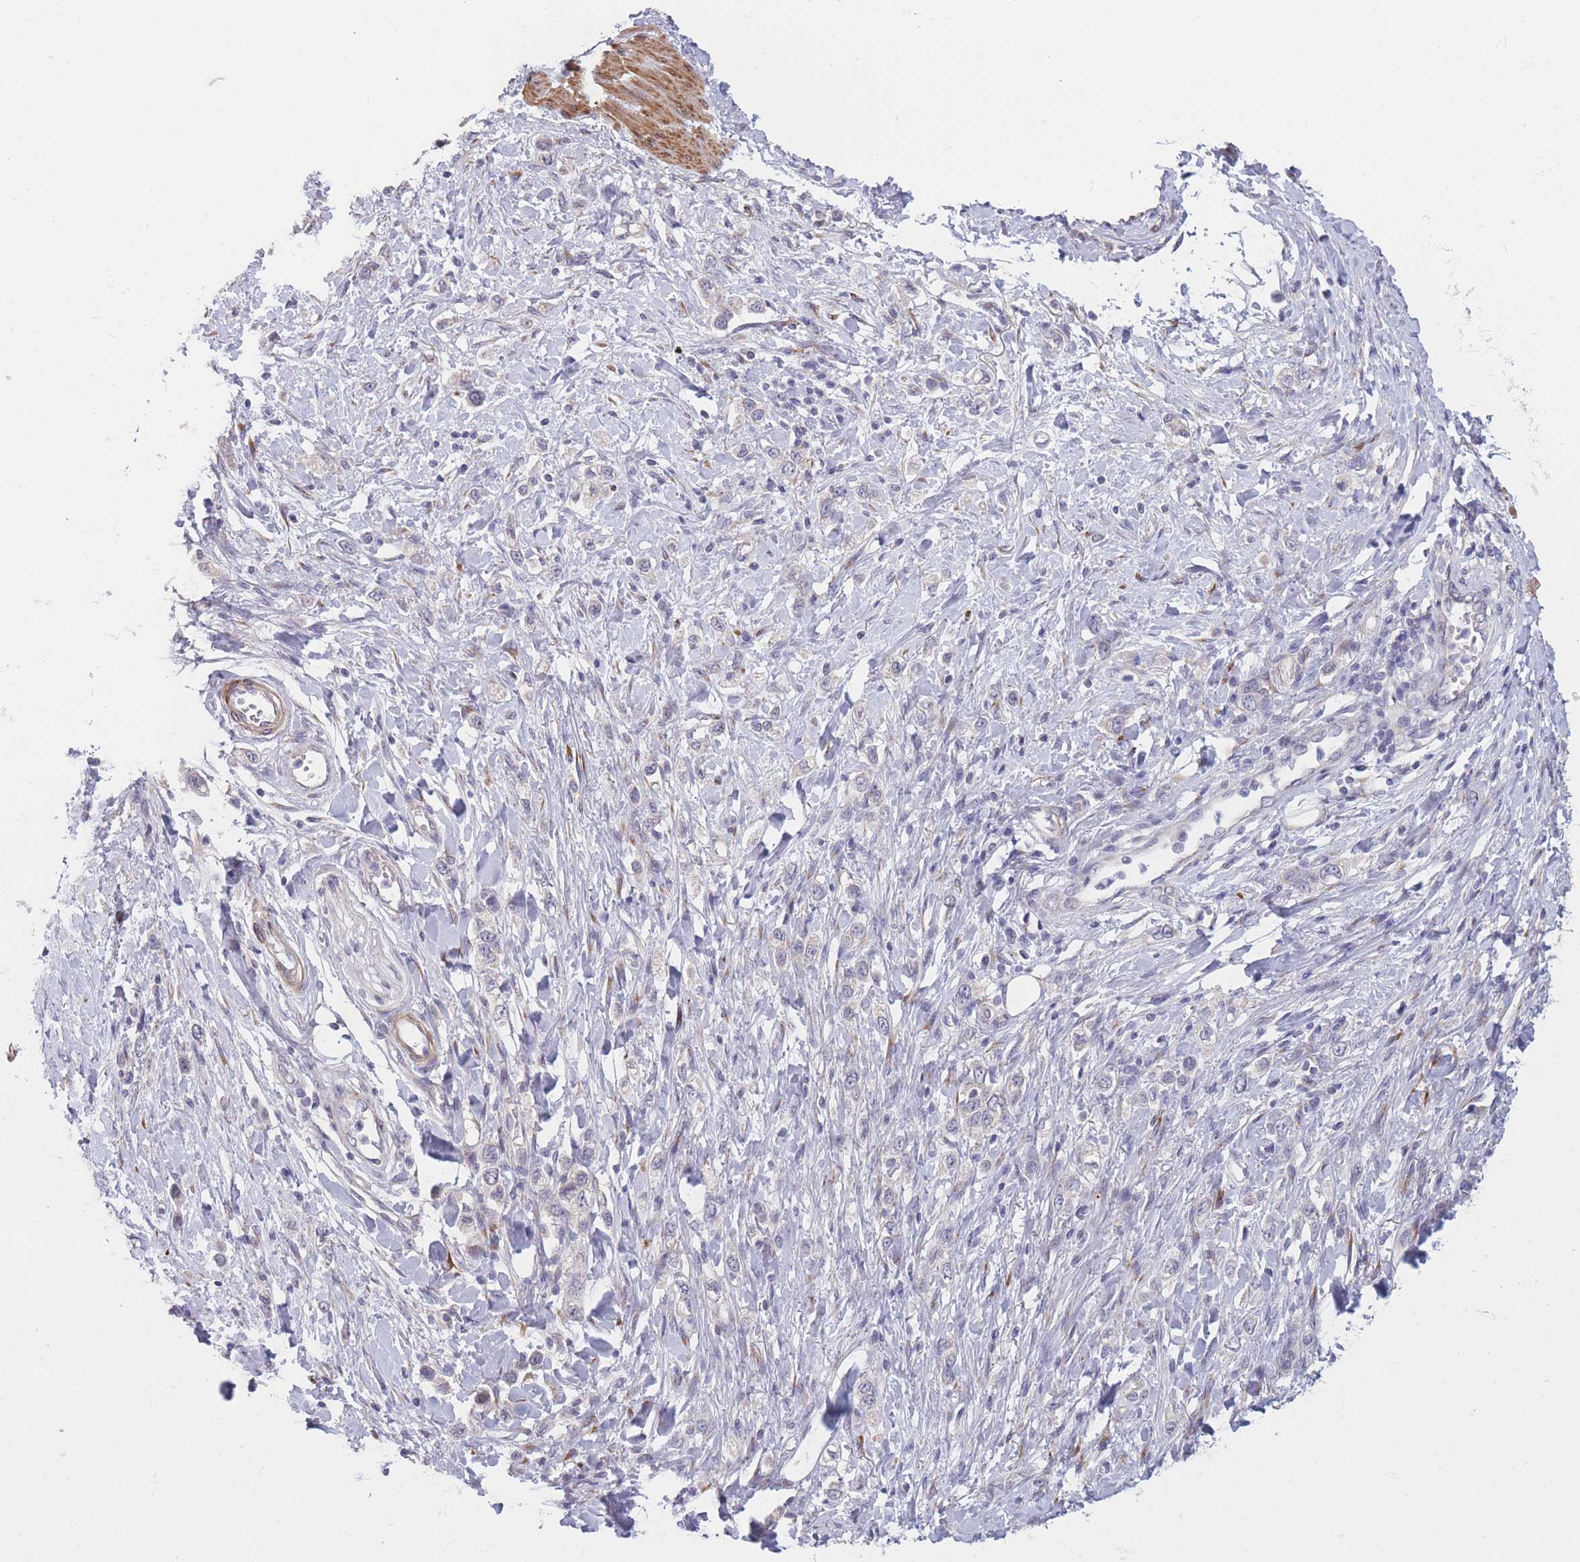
{"staining": {"intensity": "negative", "quantity": "none", "location": "none"}, "tissue": "stomach cancer", "cell_type": "Tumor cells", "image_type": "cancer", "snomed": [{"axis": "morphology", "description": "Adenocarcinoma, NOS"}, {"axis": "topography", "description": "Stomach"}], "caption": "Immunohistochemical staining of stomach cancer (adenocarcinoma) exhibits no significant positivity in tumor cells.", "gene": "CCNQ", "patient": {"sex": "female", "age": 65}}